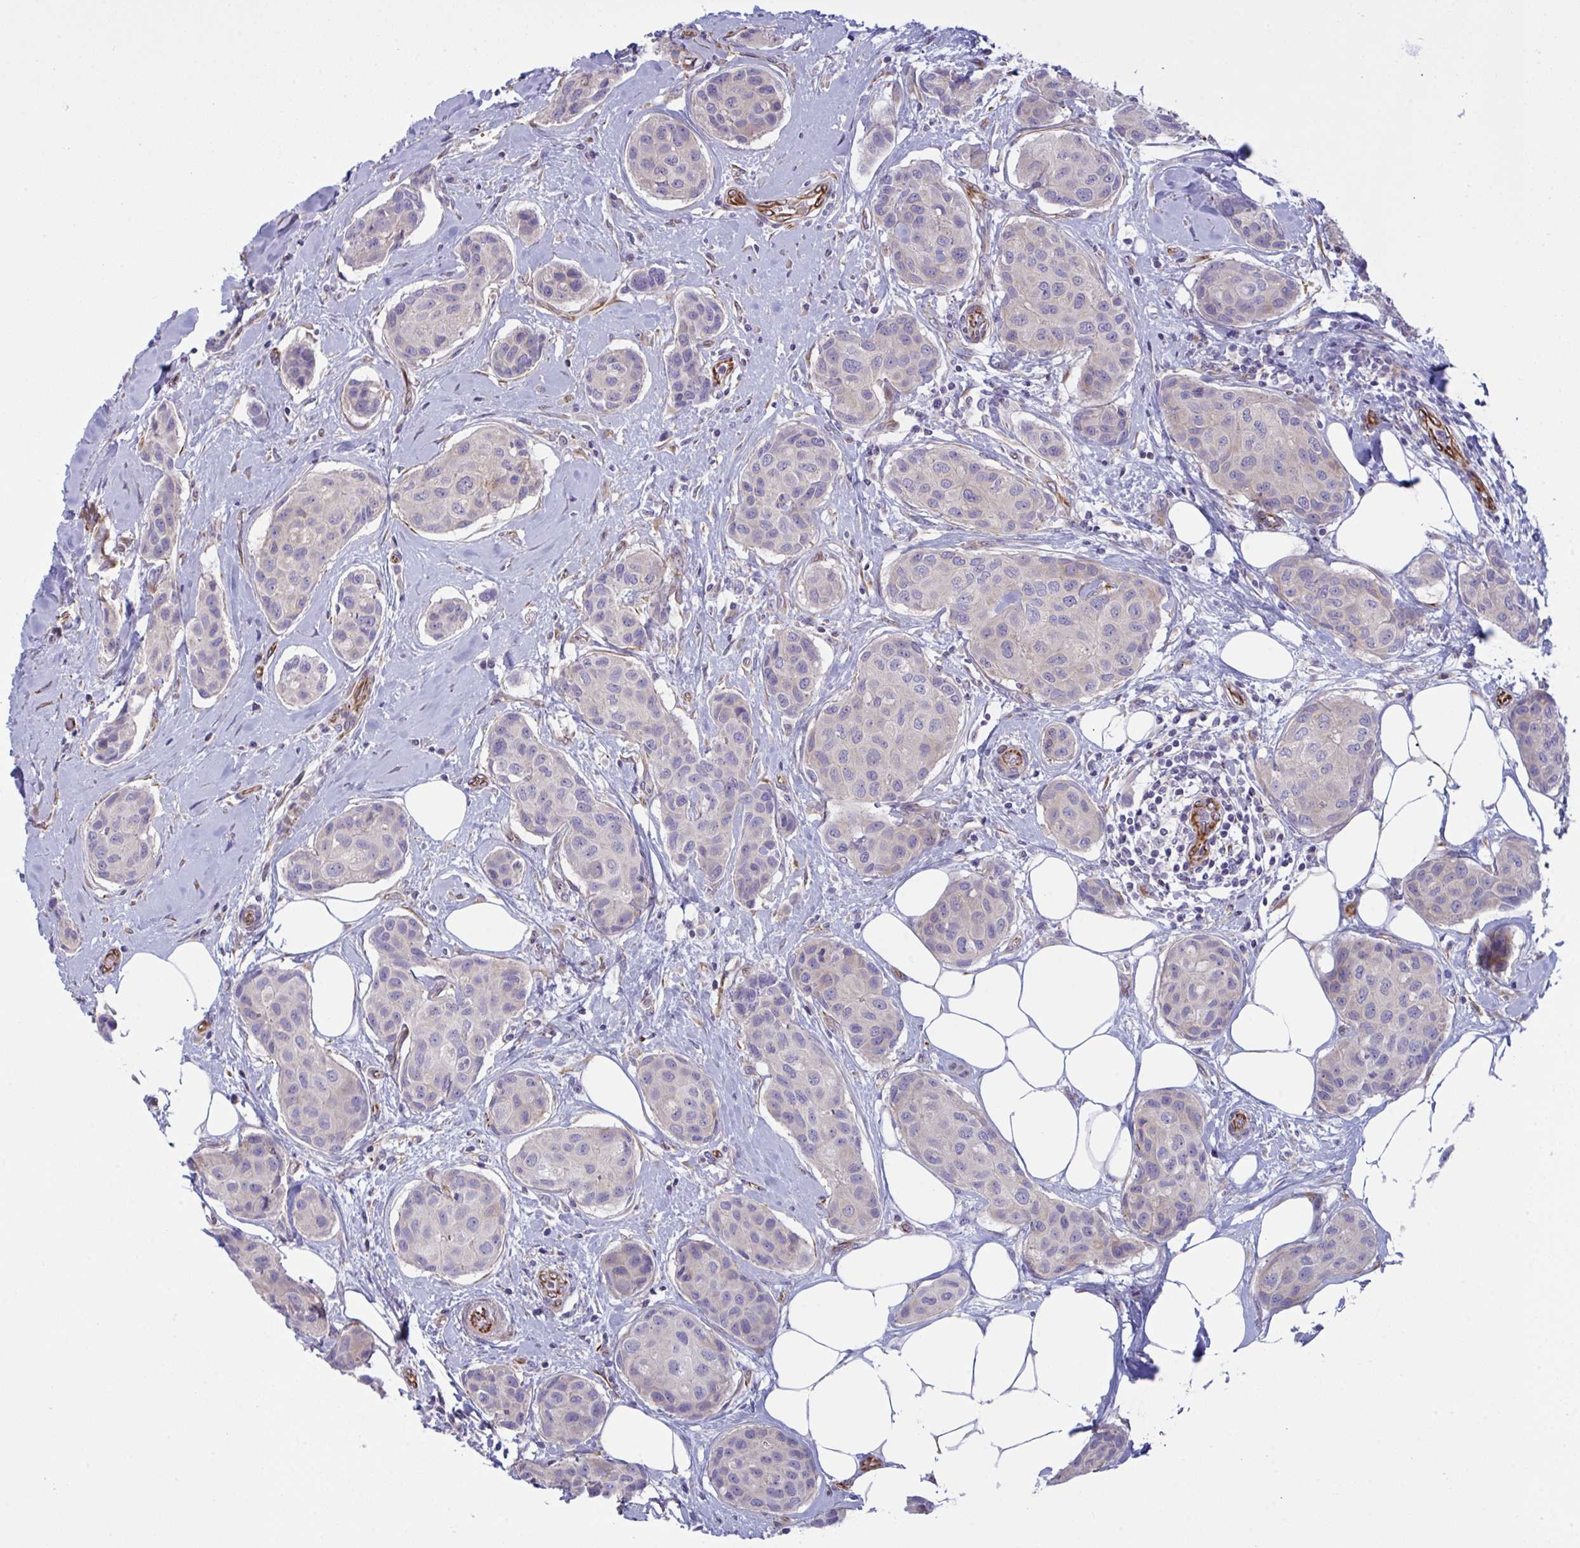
{"staining": {"intensity": "negative", "quantity": "none", "location": "none"}, "tissue": "breast cancer", "cell_type": "Tumor cells", "image_type": "cancer", "snomed": [{"axis": "morphology", "description": "Duct carcinoma"}, {"axis": "topography", "description": "Breast"}, {"axis": "topography", "description": "Lymph node"}], "caption": "Immunohistochemistry (IHC) micrograph of human breast invasive ductal carcinoma stained for a protein (brown), which exhibits no expression in tumor cells. (DAB (3,3'-diaminobenzidine) IHC with hematoxylin counter stain).", "gene": "DCBLD1", "patient": {"sex": "female", "age": 80}}